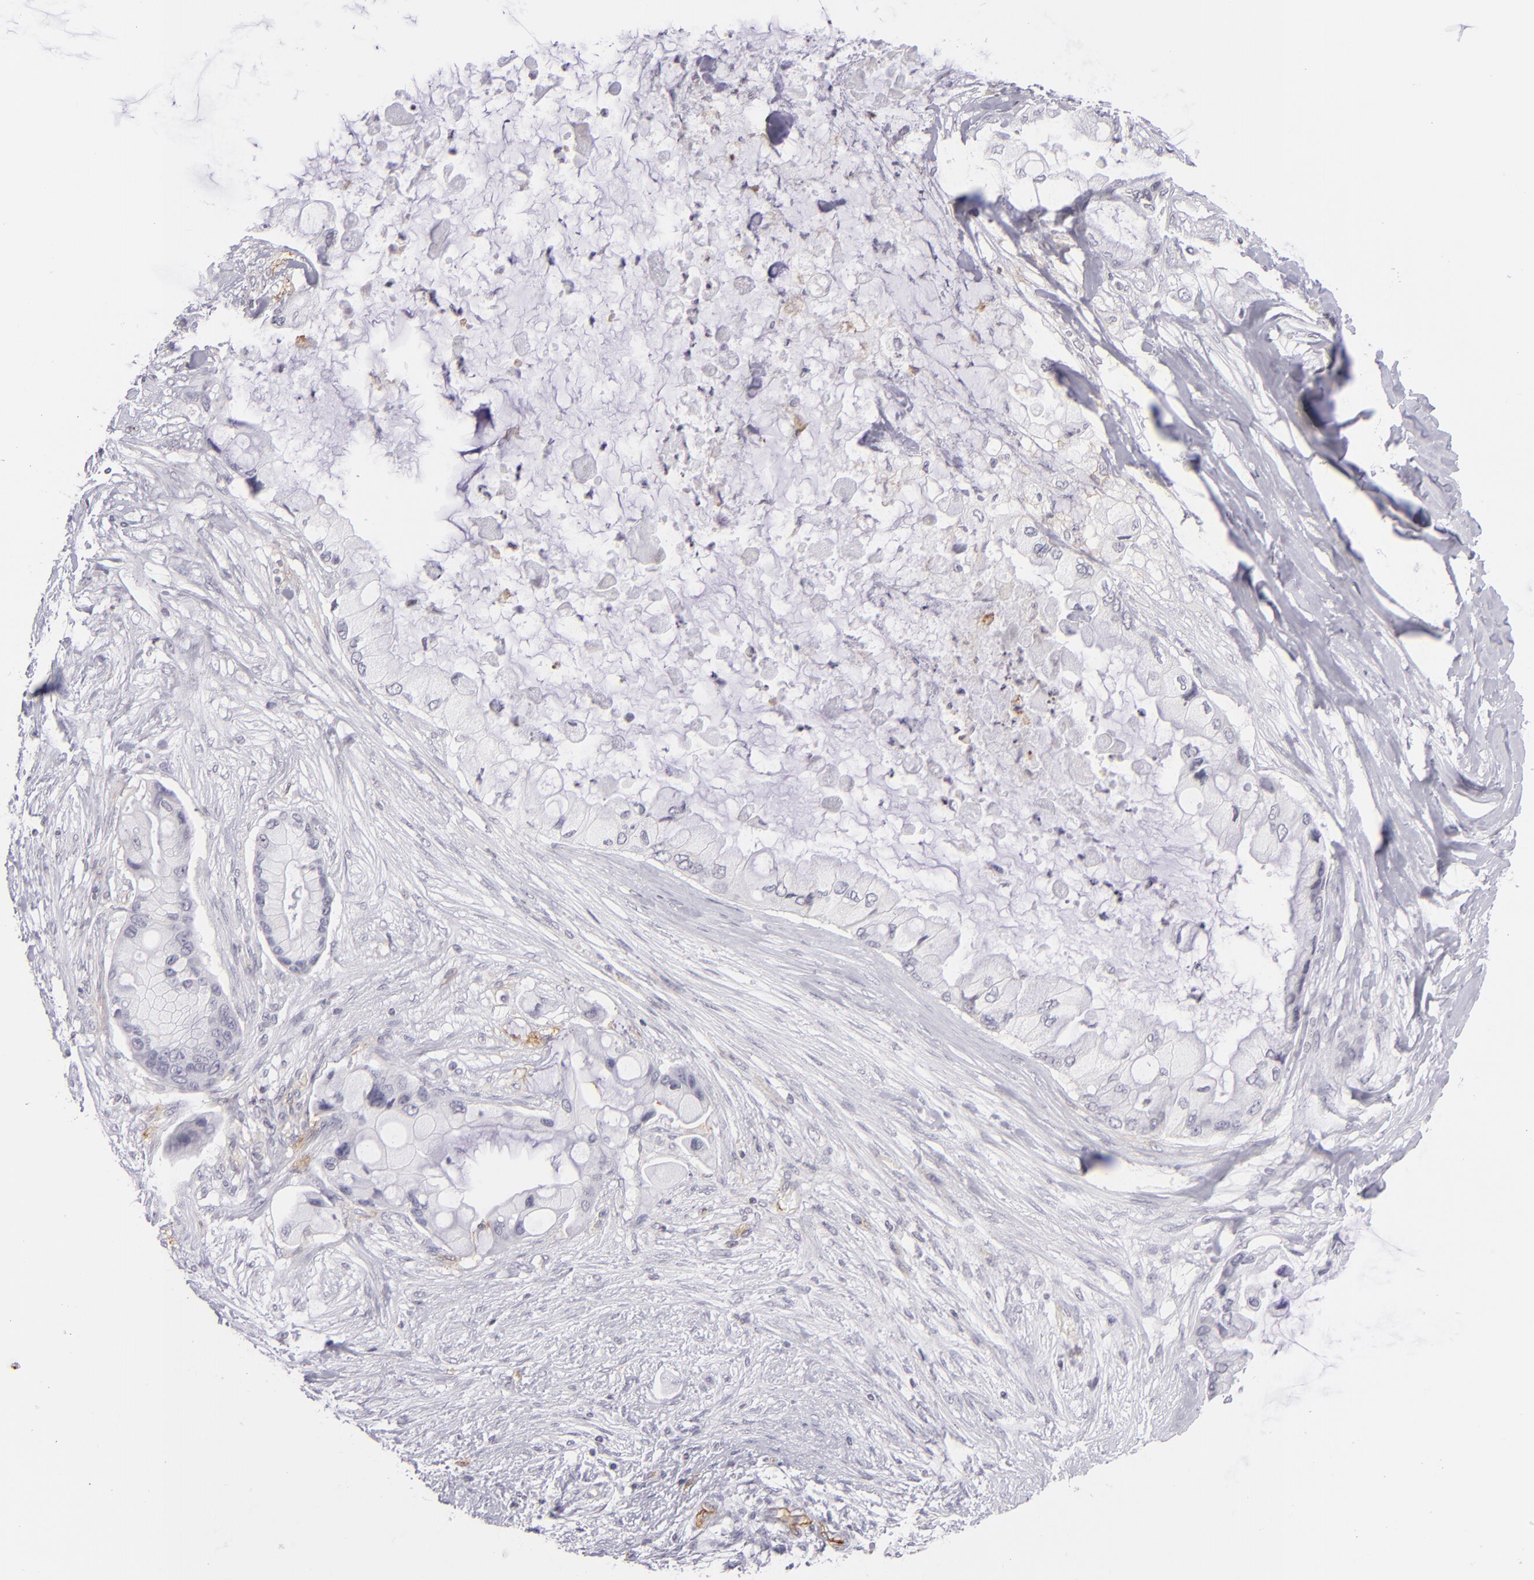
{"staining": {"intensity": "negative", "quantity": "none", "location": "none"}, "tissue": "pancreatic cancer", "cell_type": "Tumor cells", "image_type": "cancer", "snomed": [{"axis": "morphology", "description": "Adenocarcinoma, NOS"}, {"axis": "topography", "description": "Pancreas"}], "caption": "A histopathology image of pancreatic cancer stained for a protein displays no brown staining in tumor cells.", "gene": "THBD", "patient": {"sex": "female", "age": 59}}